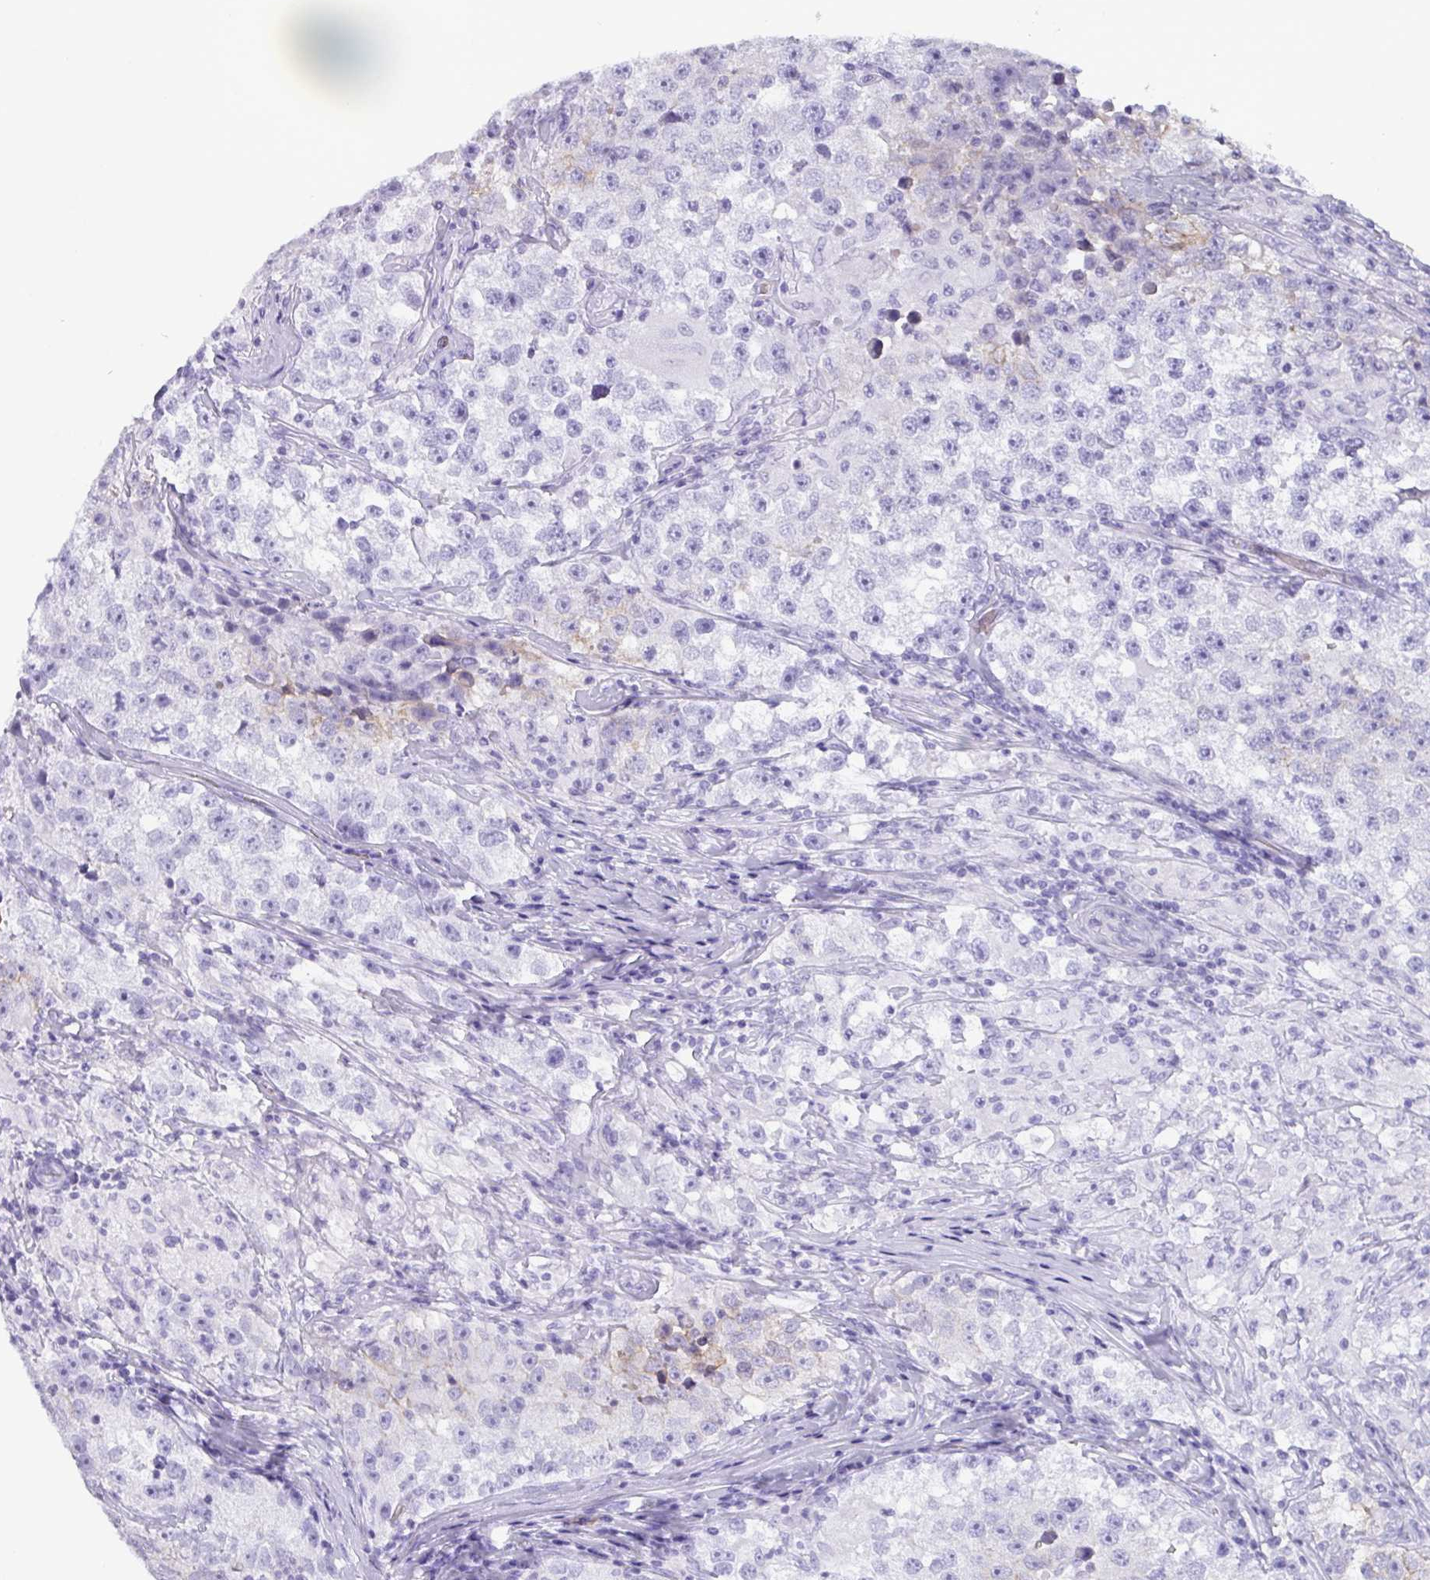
{"staining": {"intensity": "negative", "quantity": "none", "location": "none"}, "tissue": "testis cancer", "cell_type": "Tumor cells", "image_type": "cancer", "snomed": [{"axis": "morphology", "description": "Seminoma, NOS"}, {"axis": "topography", "description": "Testis"}], "caption": "Immunohistochemistry (IHC) photomicrograph of neoplastic tissue: human testis cancer (seminoma) stained with DAB exhibits no significant protein positivity in tumor cells. (Brightfield microscopy of DAB (3,3'-diaminobenzidine) immunohistochemistry at high magnification).", "gene": "SLC2A1", "patient": {"sex": "male", "age": 46}}